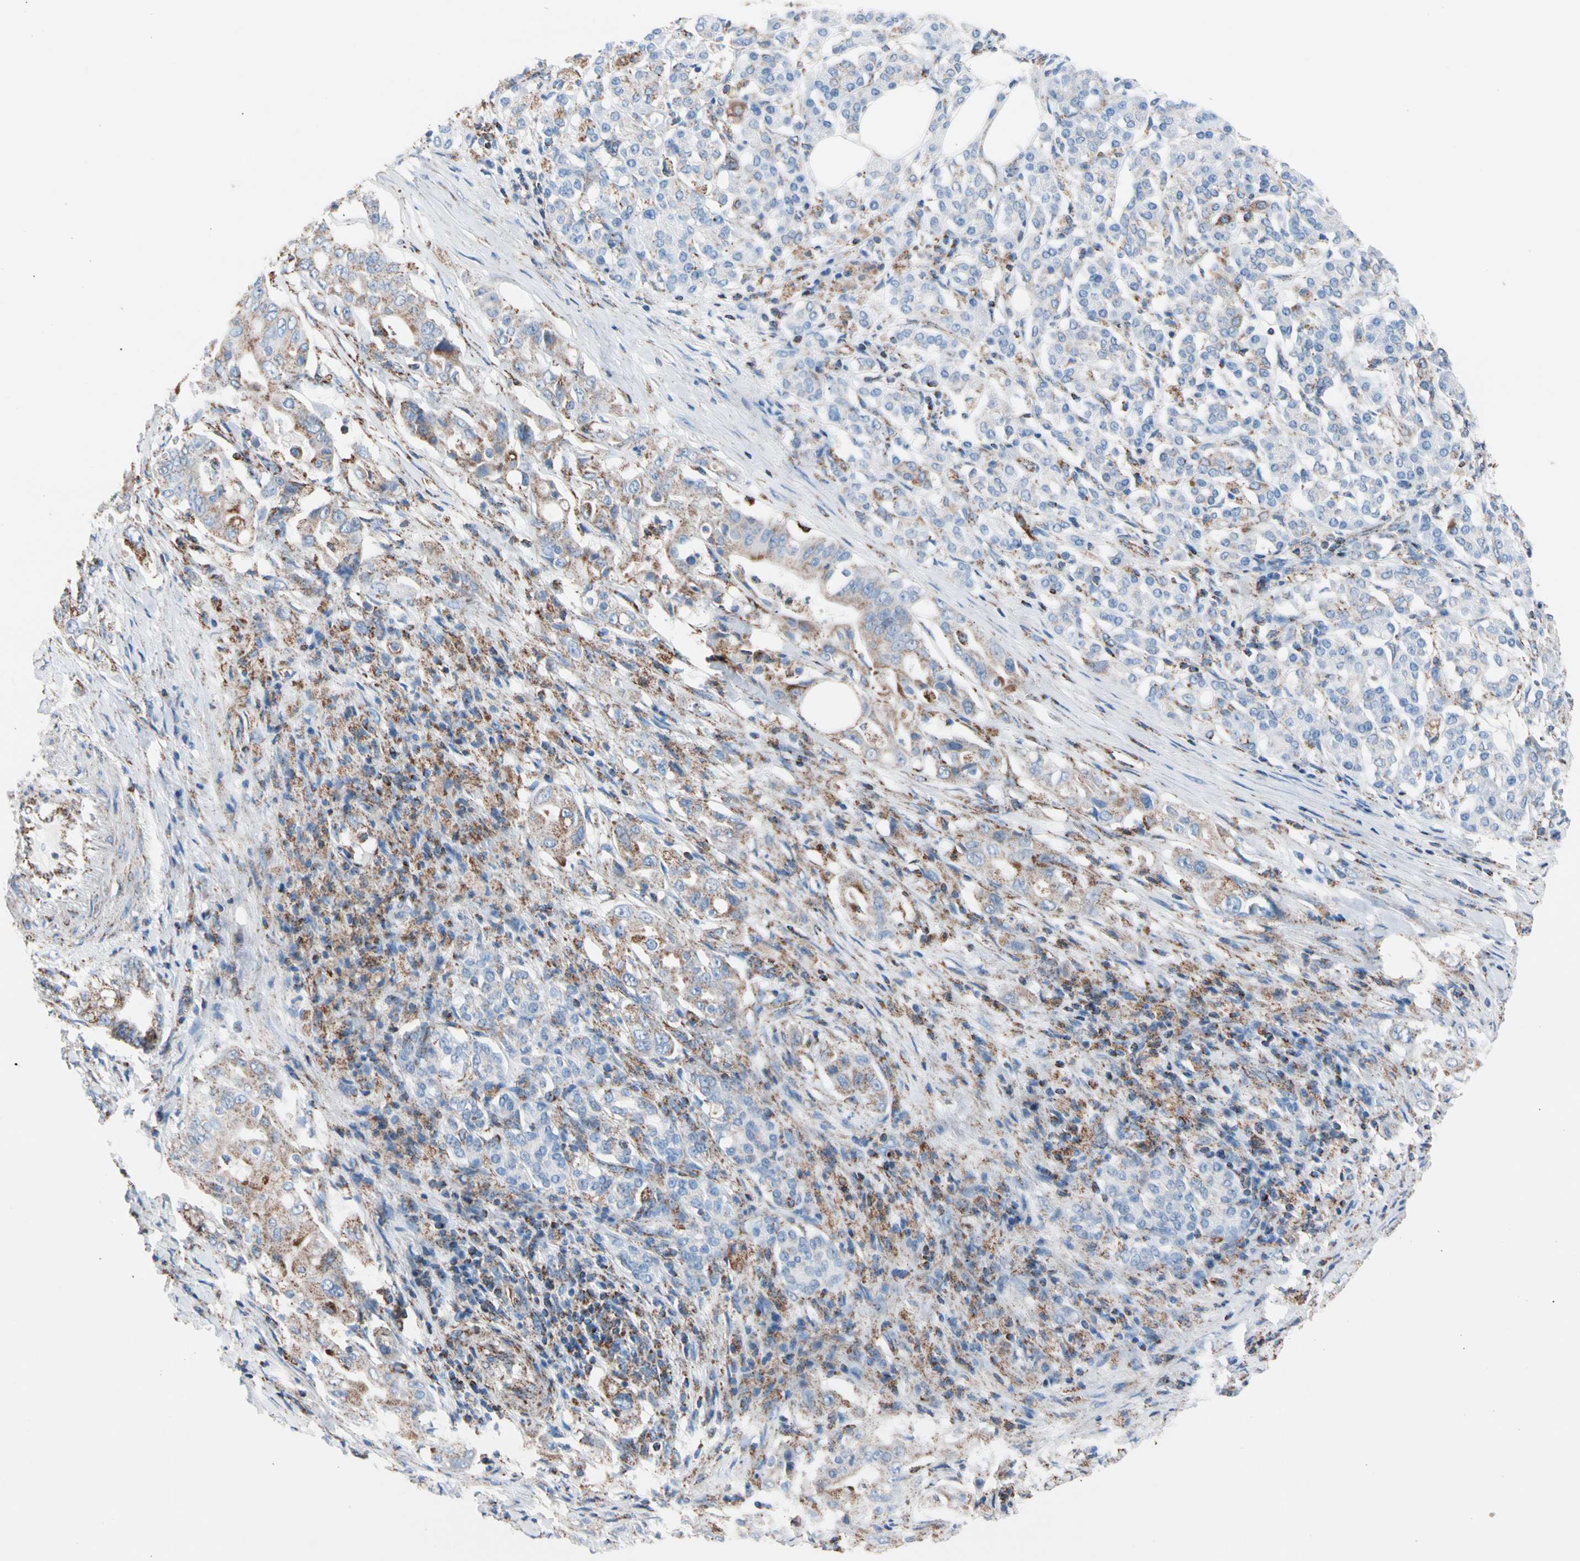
{"staining": {"intensity": "moderate", "quantity": "<25%", "location": "cytoplasmic/membranous"}, "tissue": "pancreatic cancer", "cell_type": "Tumor cells", "image_type": "cancer", "snomed": [{"axis": "morphology", "description": "Normal tissue, NOS"}, {"axis": "topography", "description": "Pancreas"}], "caption": "Protein staining by immunohistochemistry demonstrates moderate cytoplasmic/membranous positivity in approximately <25% of tumor cells in pancreatic cancer. The protein is shown in brown color, while the nuclei are stained blue.", "gene": "HK1", "patient": {"sex": "male", "age": 42}}